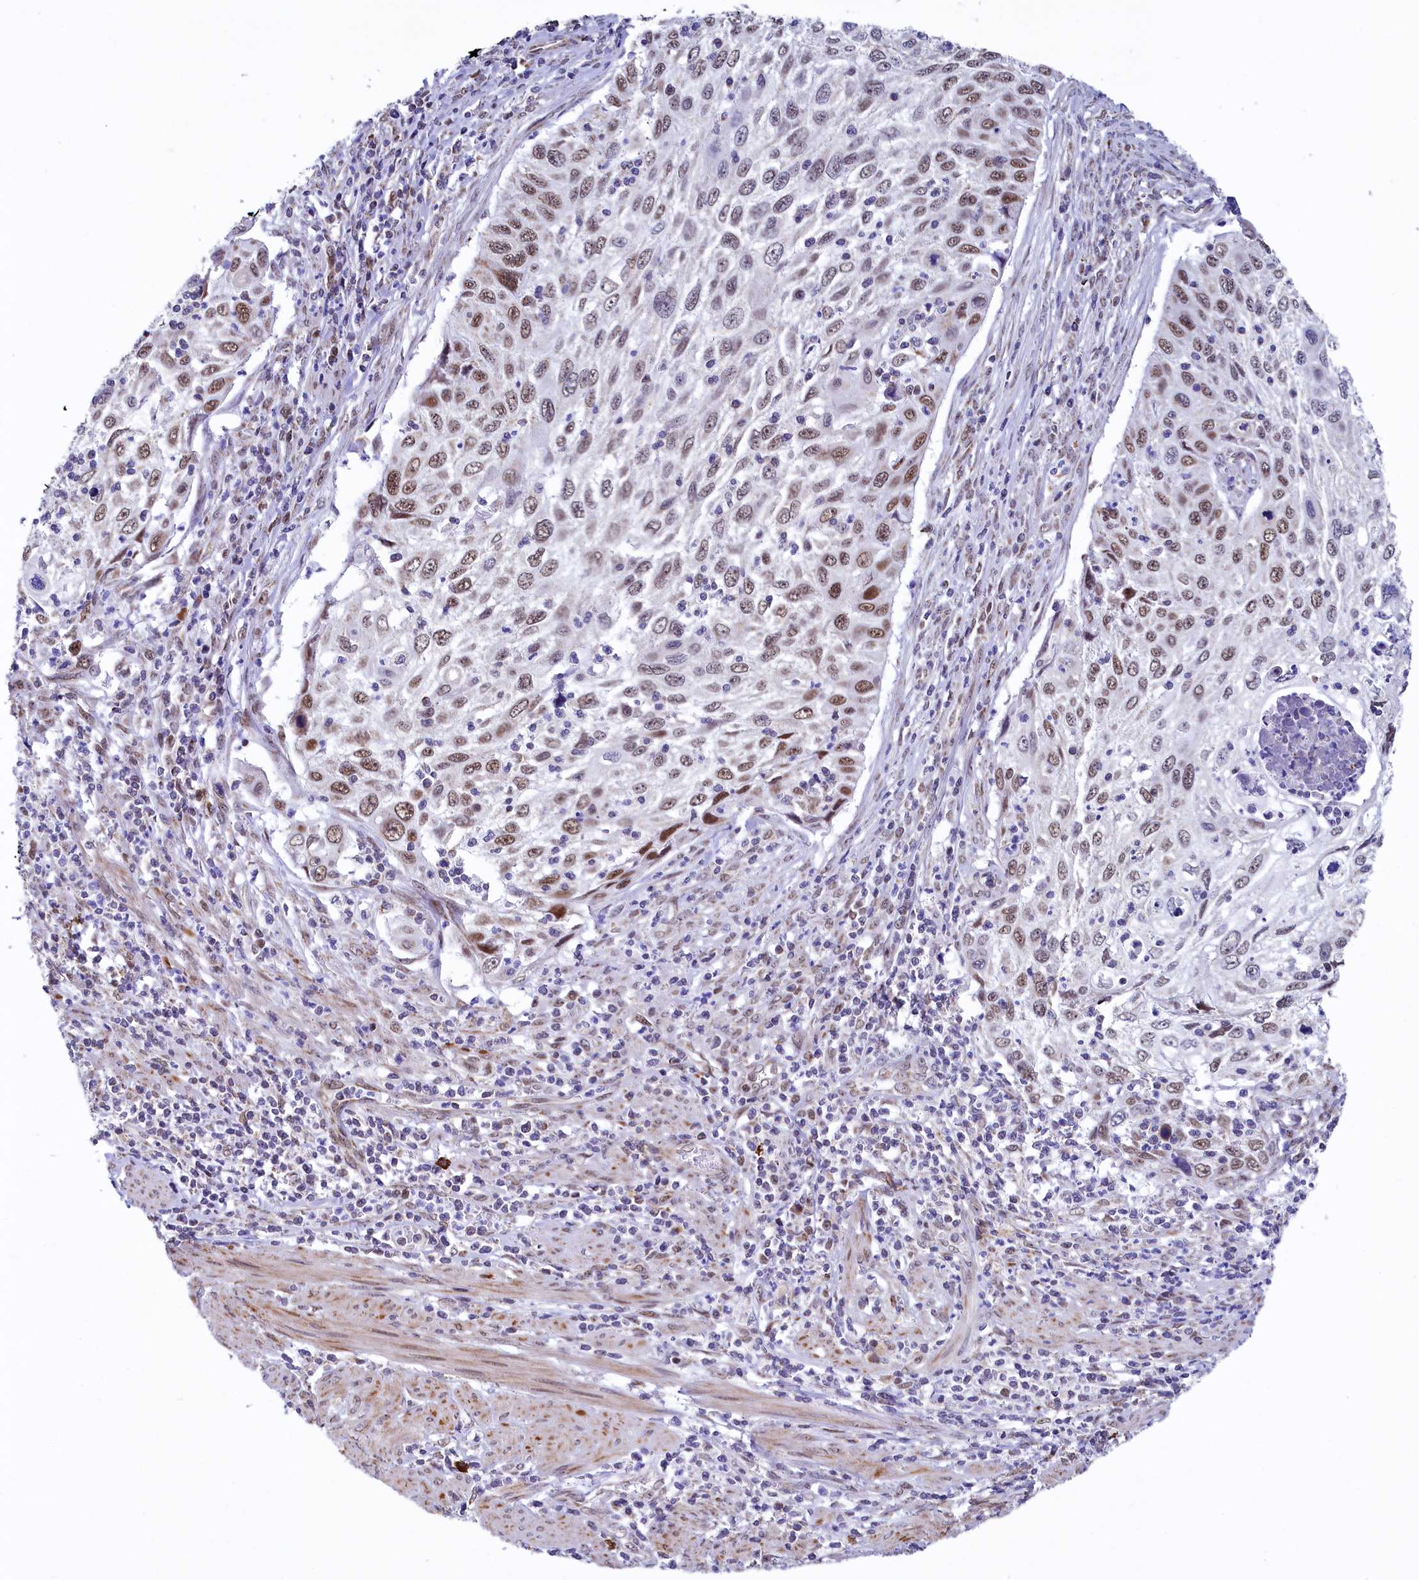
{"staining": {"intensity": "moderate", "quantity": "25%-75%", "location": "nuclear"}, "tissue": "cervical cancer", "cell_type": "Tumor cells", "image_type": "cancer", "snomed": [{"axis": "morphology", "description": "Squamous cell carcinoma, NOS"}, {"axis": "topography", "description": "Cervix"}], "caption": "Protein positivity by immunohistochemistry exhibits moderate nuclear positivity in about 25%-75% of tumor cells in cervical cancer.", "gene": "MORN3", "patient": {"sex": "female", "age": 70}}